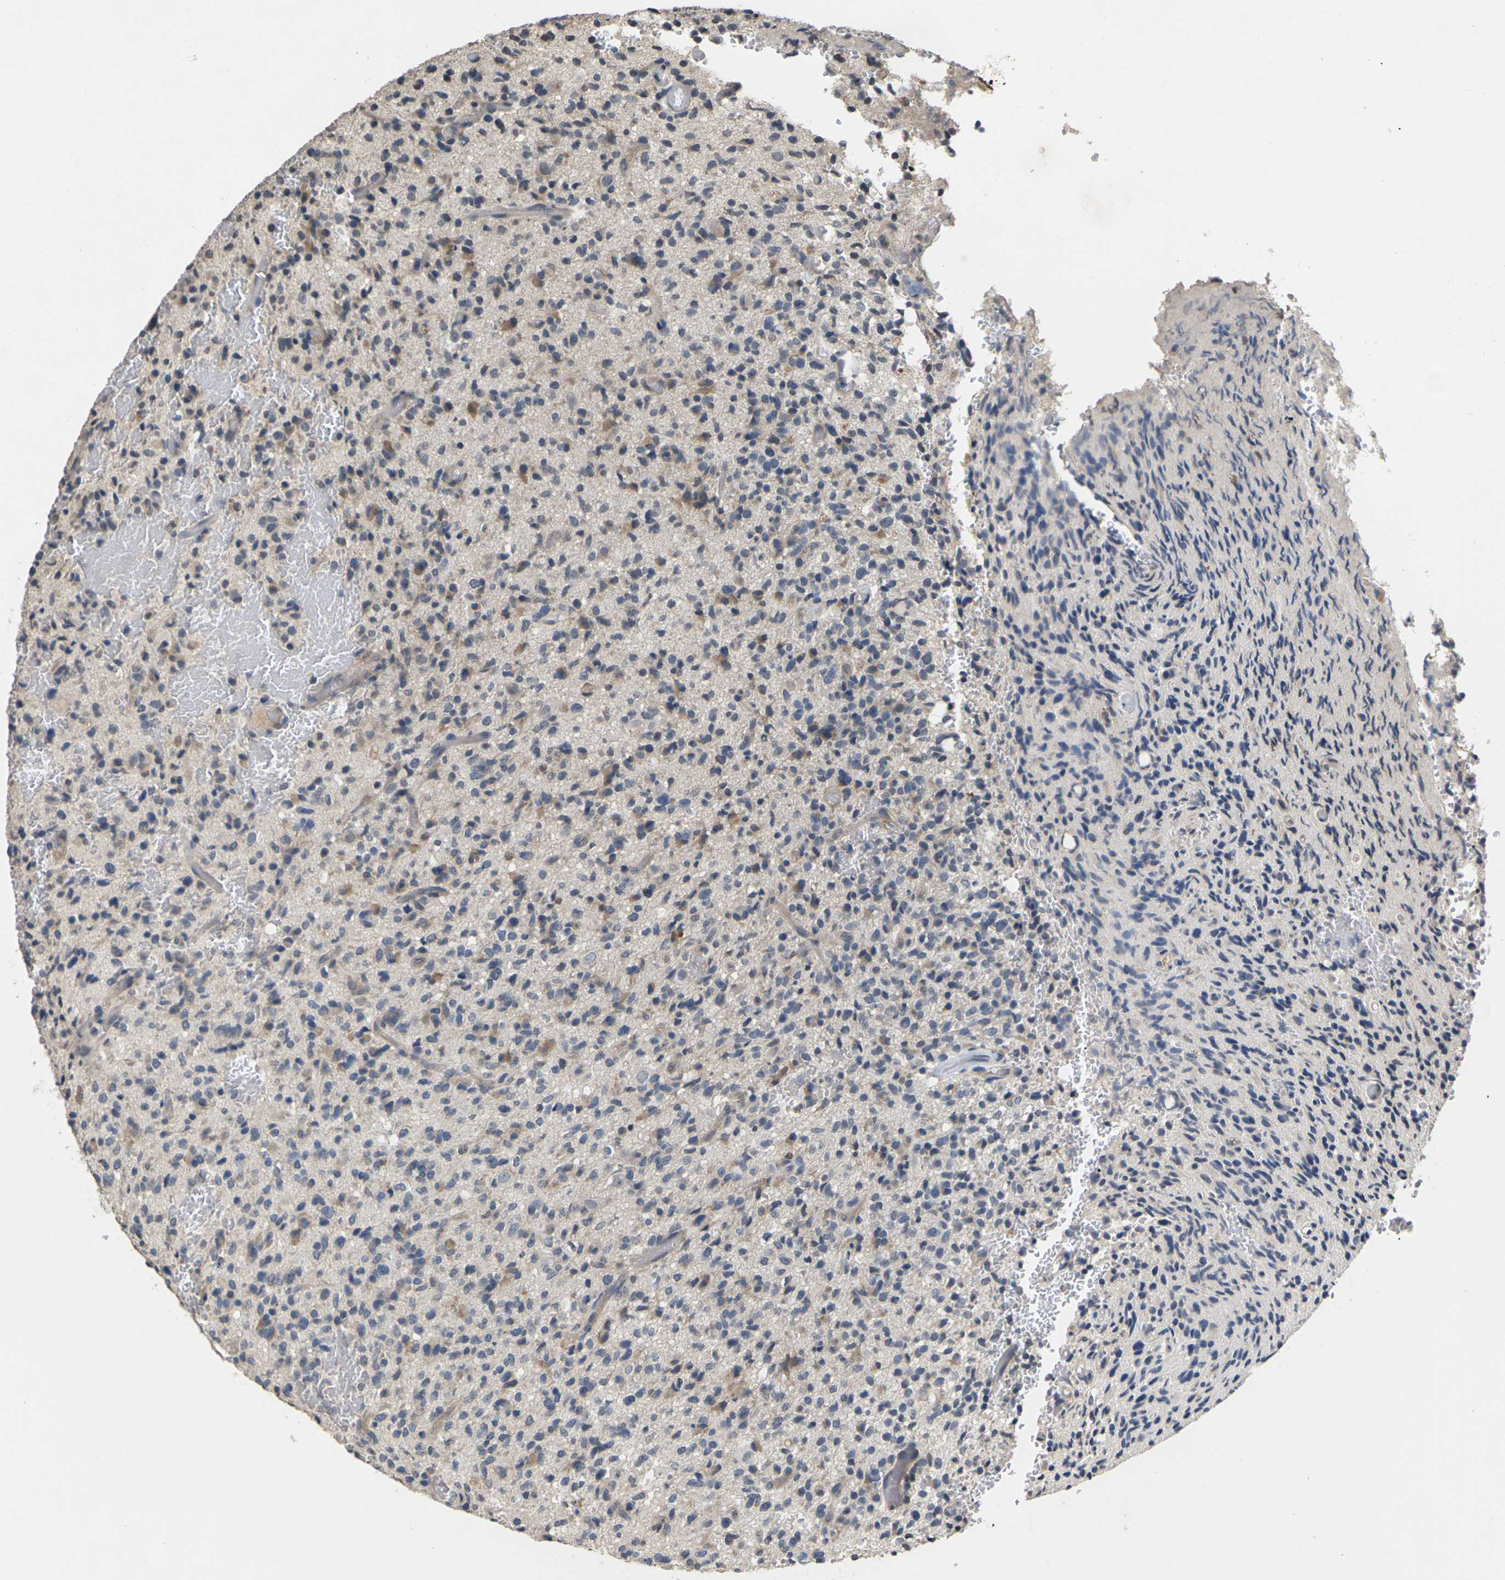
{"staining": {"intensity": "weak", "quantity": "<25%", "location": "cytoplasmic/membranous"}, "tissue": "glioma", "cell_type": "Tumor cells", "image_type": "cancer", "snomed": [{"axis": "morphology", "description": "Glioma, malignant, High grade"}, {"axis": "topography", "description": "Brain"}], "caption": "The micrograph exhibits no staining of tumor cells in malignant glioma (high-grade).", "gene": "SLC2A2", "patient": {"sex": "male", "age": 71}}